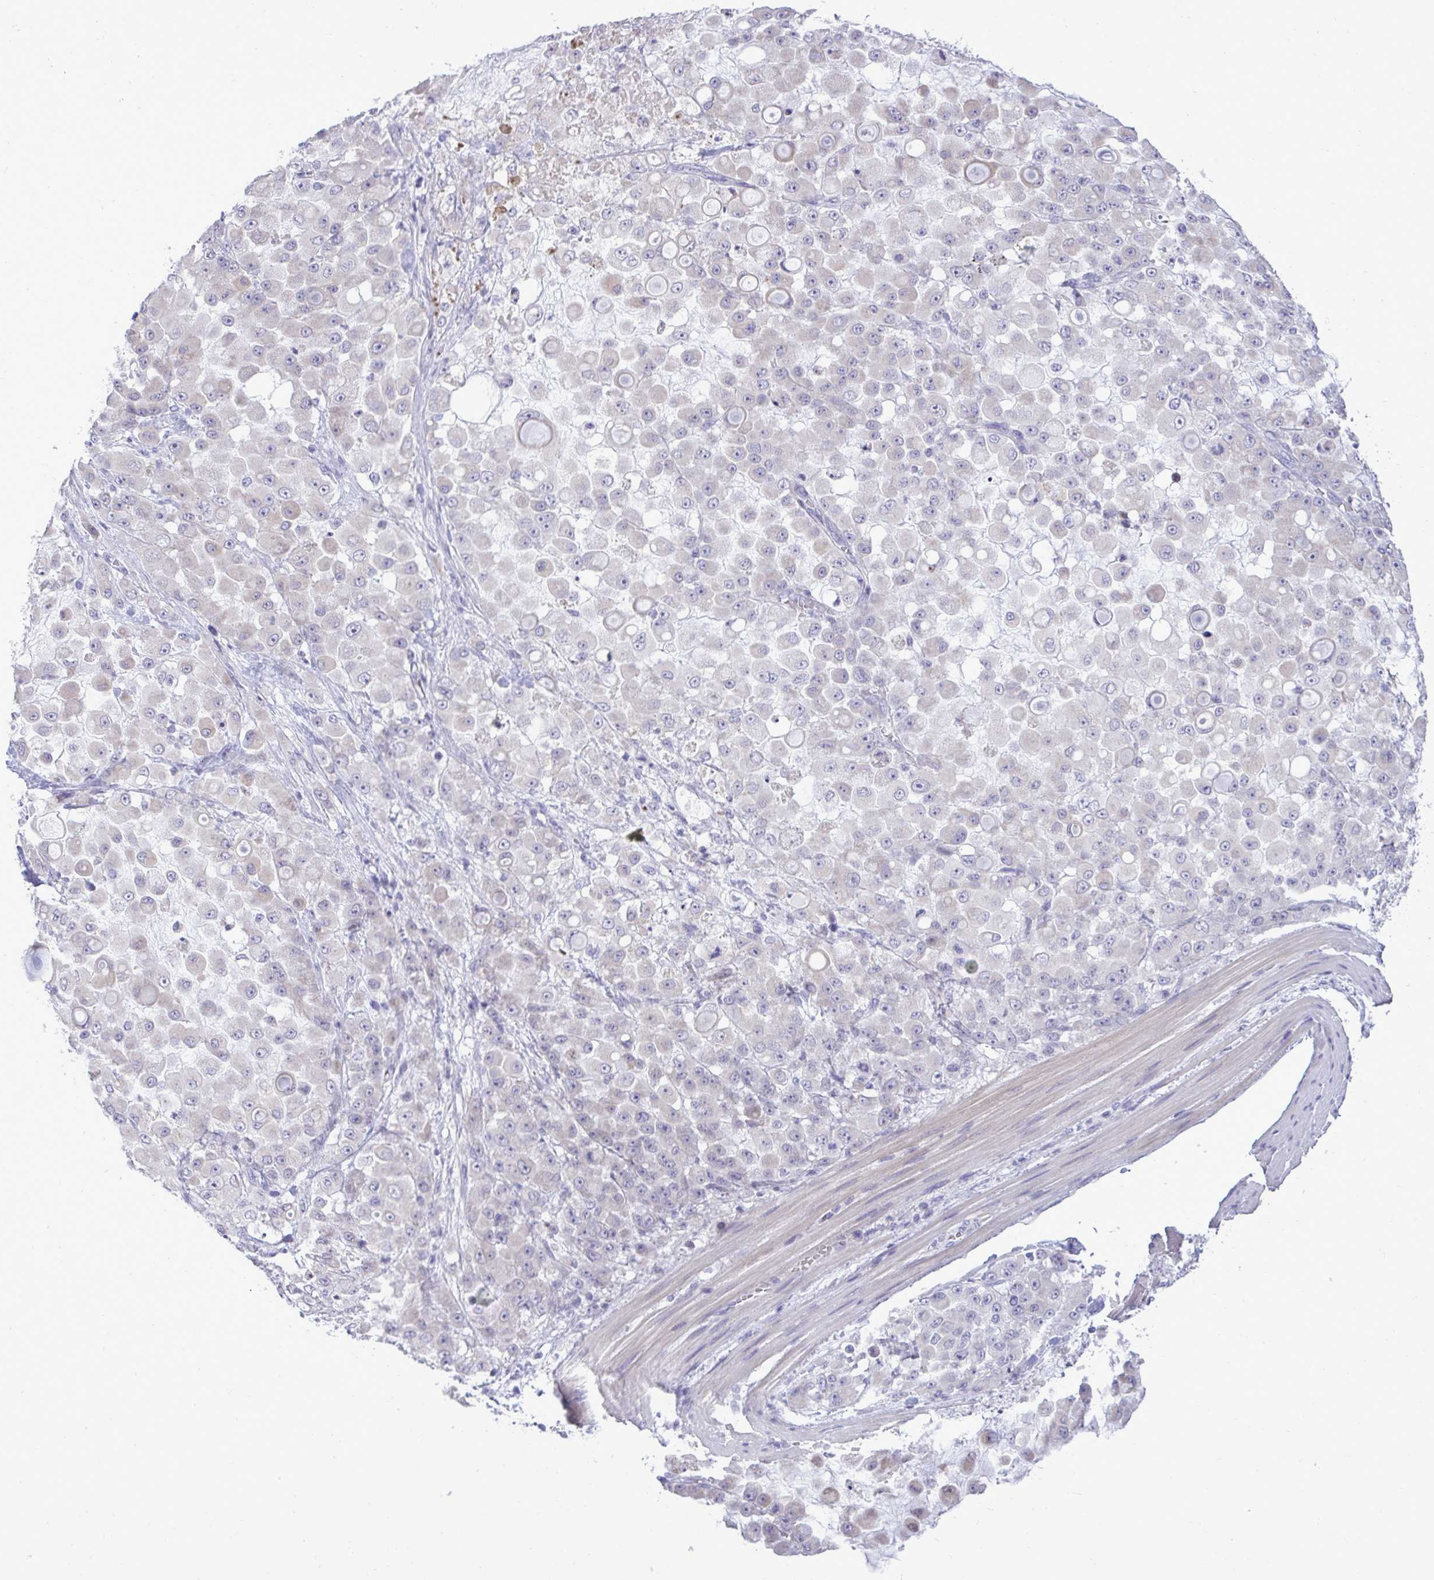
{"staining": {"intensity": "negative", "quantity": "none", "location": "none"}, "tissue": "stomach cancer", "cell_type": "Tumor cells", "image_type": "cancer", "snomed": [{"axis": "morphology", "description": "Adenocarcinoma, NOS"}, {"axis": "topography", "description": "Stomach"}], "caption": "Immunohistochemical staining of stomach adenocarcinoma reveals no significant expression in tumor cells.", "gene": "SPAG1", "patient": {"sex": "female", "age": 76}}